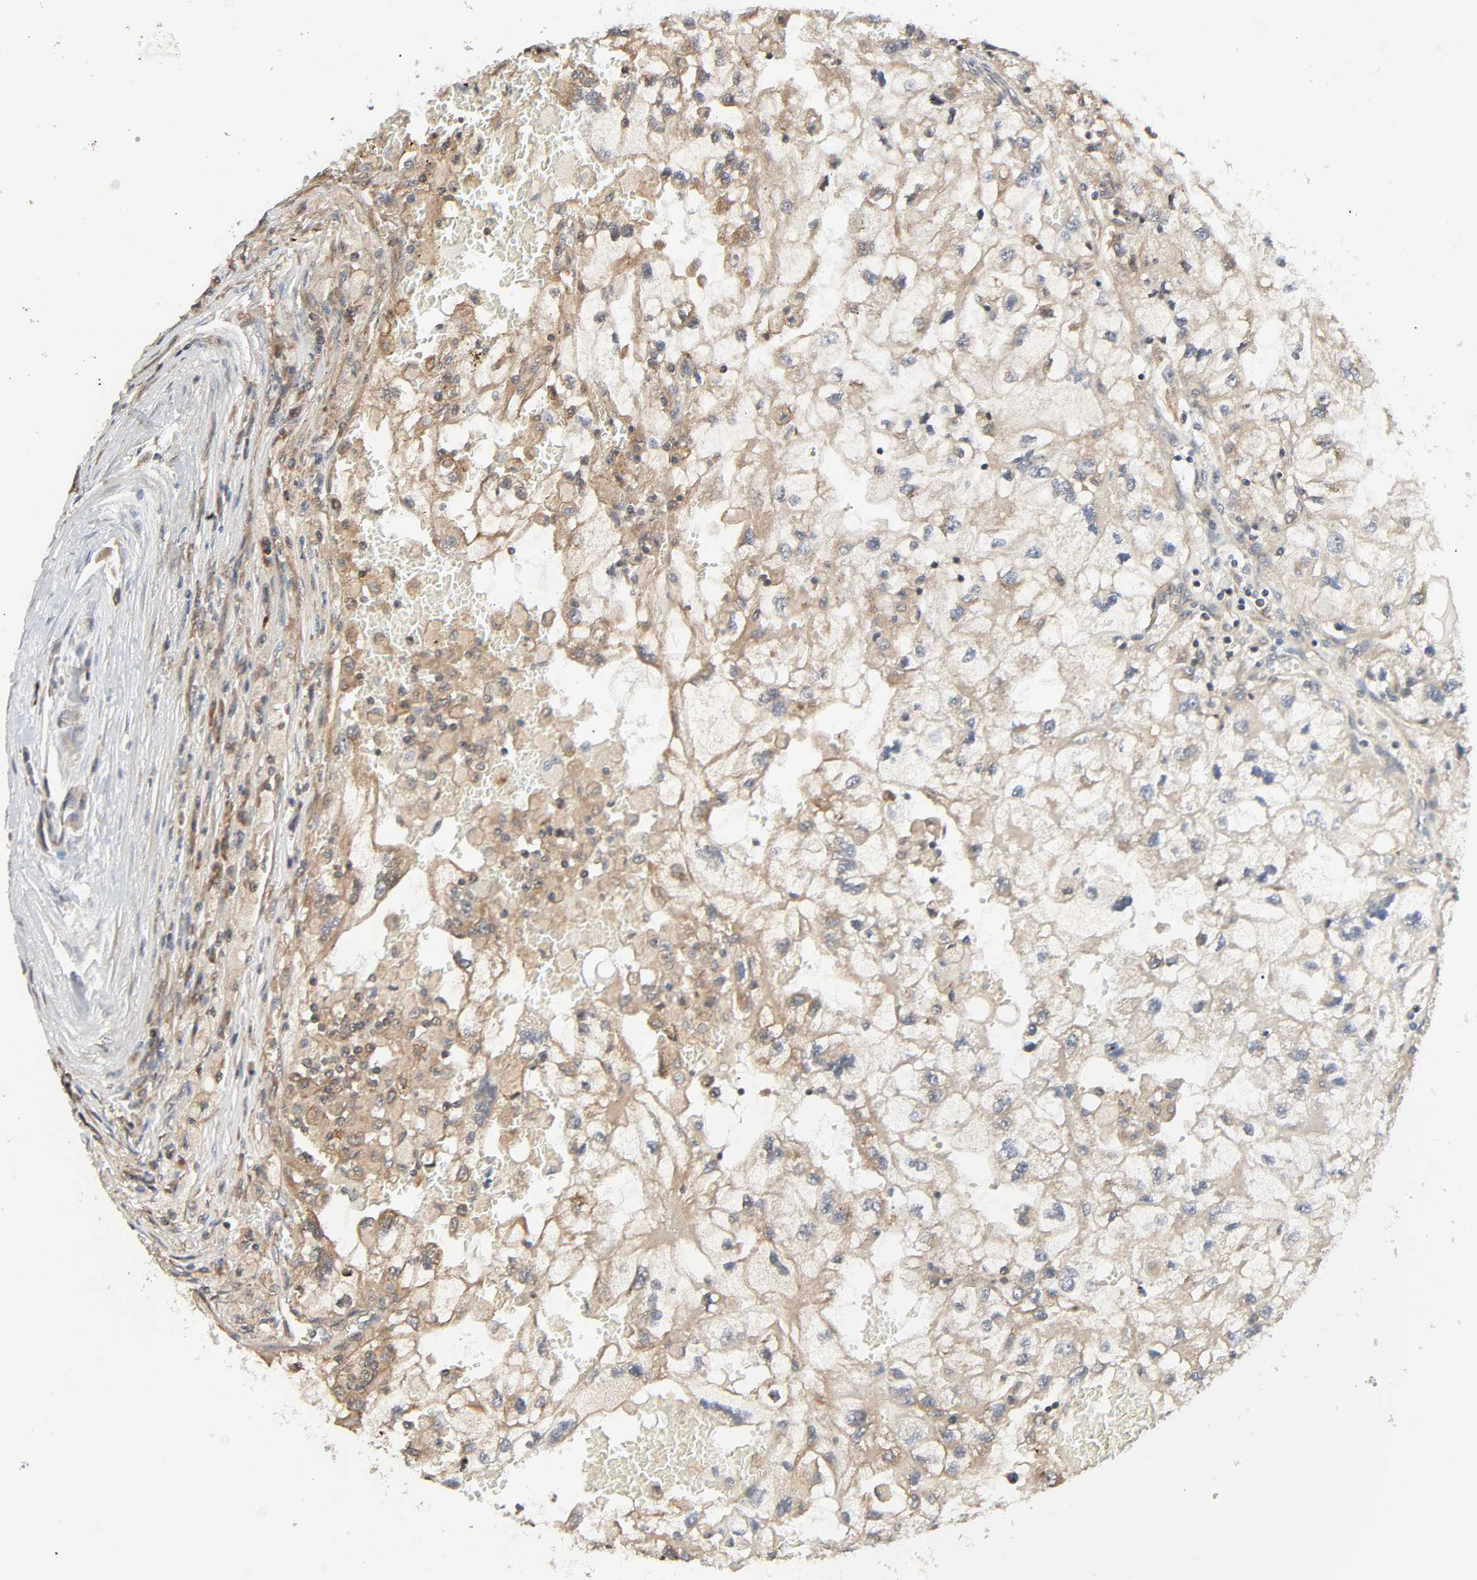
{"staining": {"intensity": "weak", "quantity": ">75%", "location": "cytoplasmic/membranous"}, "tissue": "renal cancer", "cell_type": "Tumor cells", "image_type": "cancer", "snomed": [{"axis": "morphology", "description": "Normal tissue, NOS"}, {"axis": "morphology", "description": "Adenocarcinoma, NOS"}, {"axis": "topography", "description": "Kidney"}], "caption": "Renal cancer stained with a protein marker shows weak staining in tumor cells.", "gene": "PPP2R1B", "patient": {"sex": "male", "age": 71}}